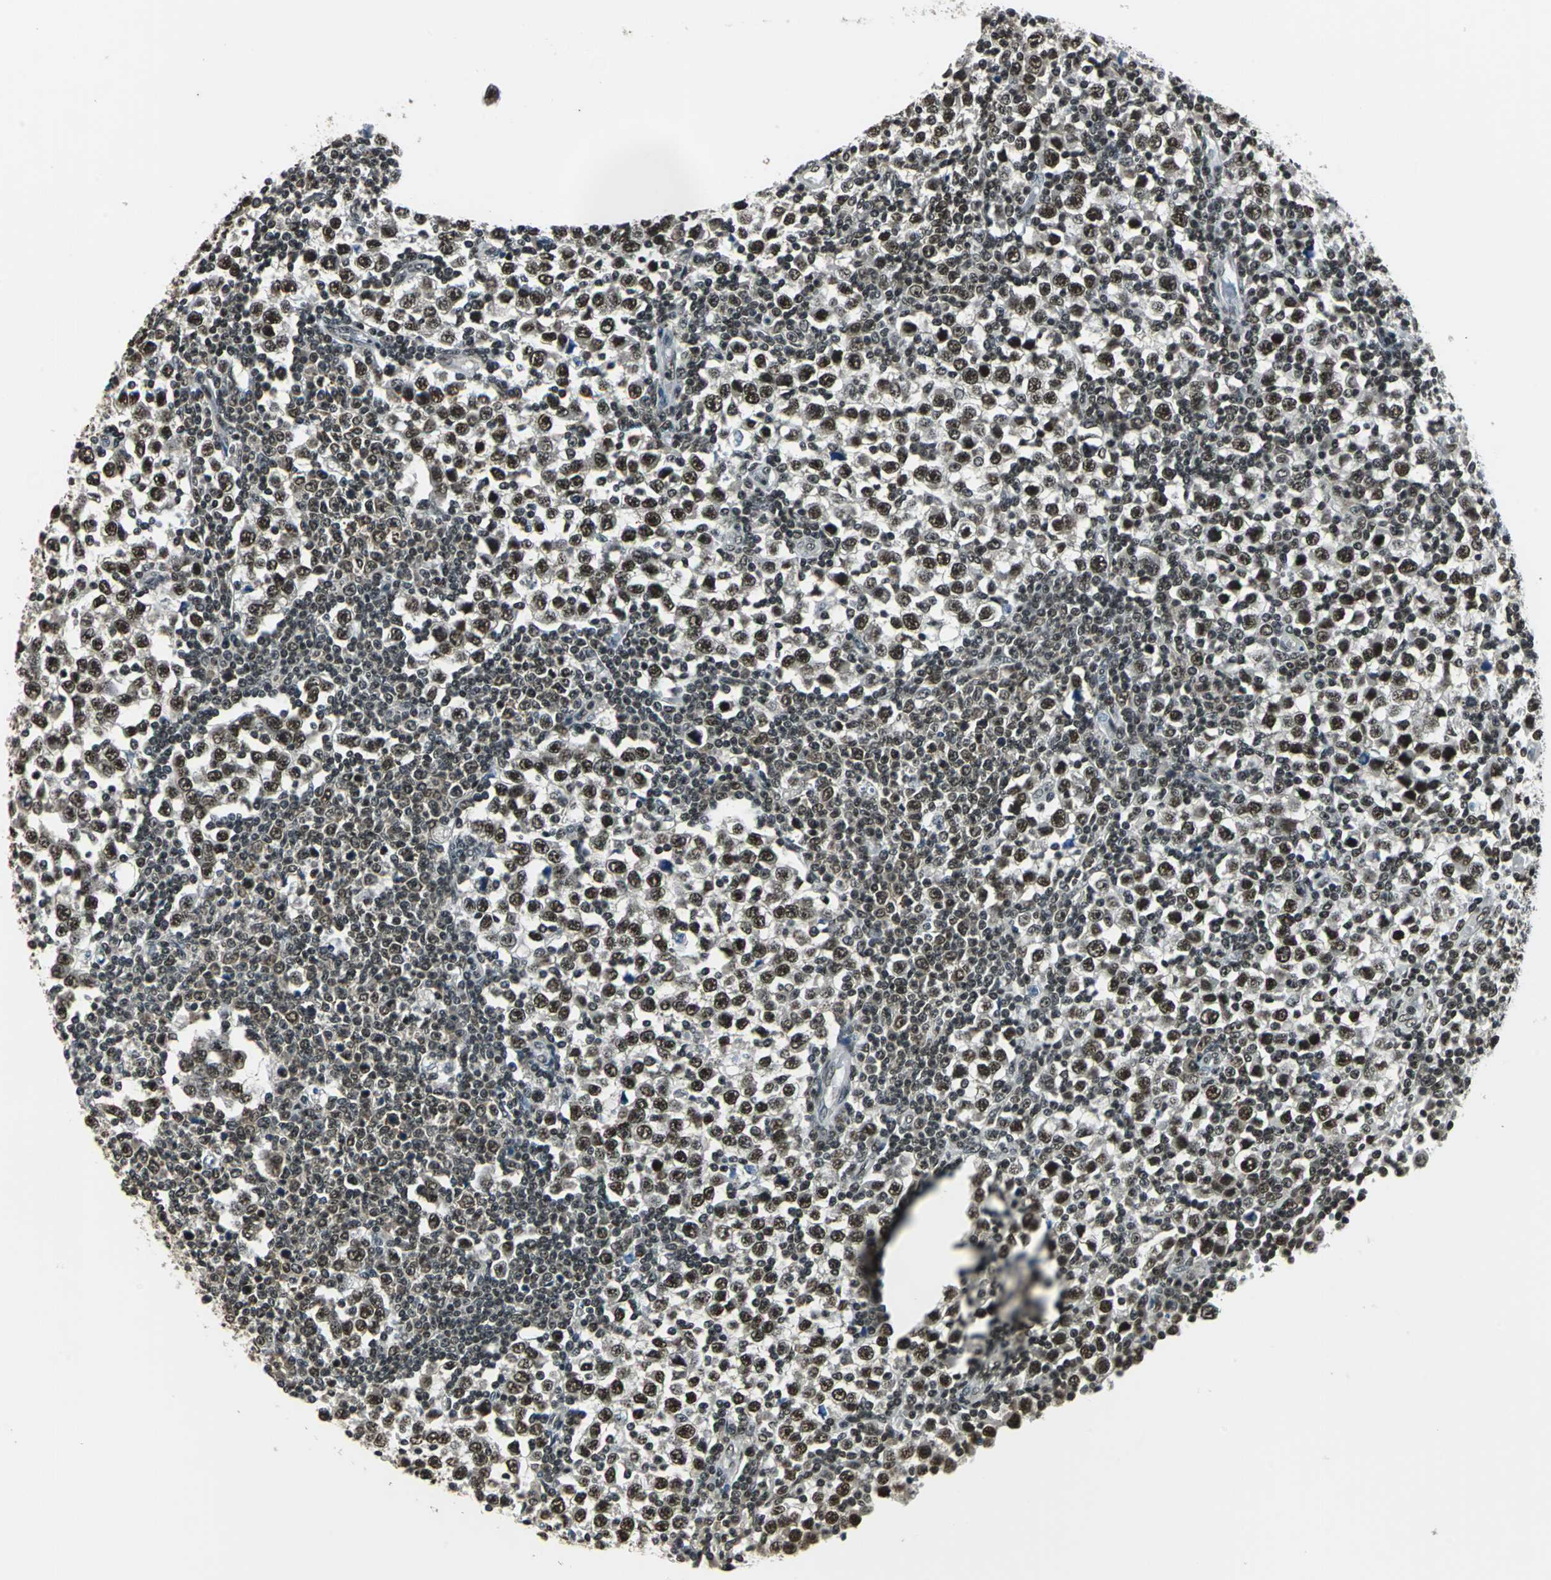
{"staining": {"intensity": "strong", "quantity": ">75%", "location": "cytoplasmic/membranous,nuclear"}, "tissue": "testis cancer", "cell_type": "Tumor cells", "image_type": "cancer", "snomed": [{"axis": "morphology", "description": "Seminoma, NOS"}, {"axis": "topography", "description": "Testis"}], "caption": "The micrograph shows staining of testis cancer (seminoma), revealing strong cytoplasmic/membranous and nuclear protein positivity (brown color) within tumor cells.", "gene": "RBM14", "patient": {"sex": "male", "age": 65}}